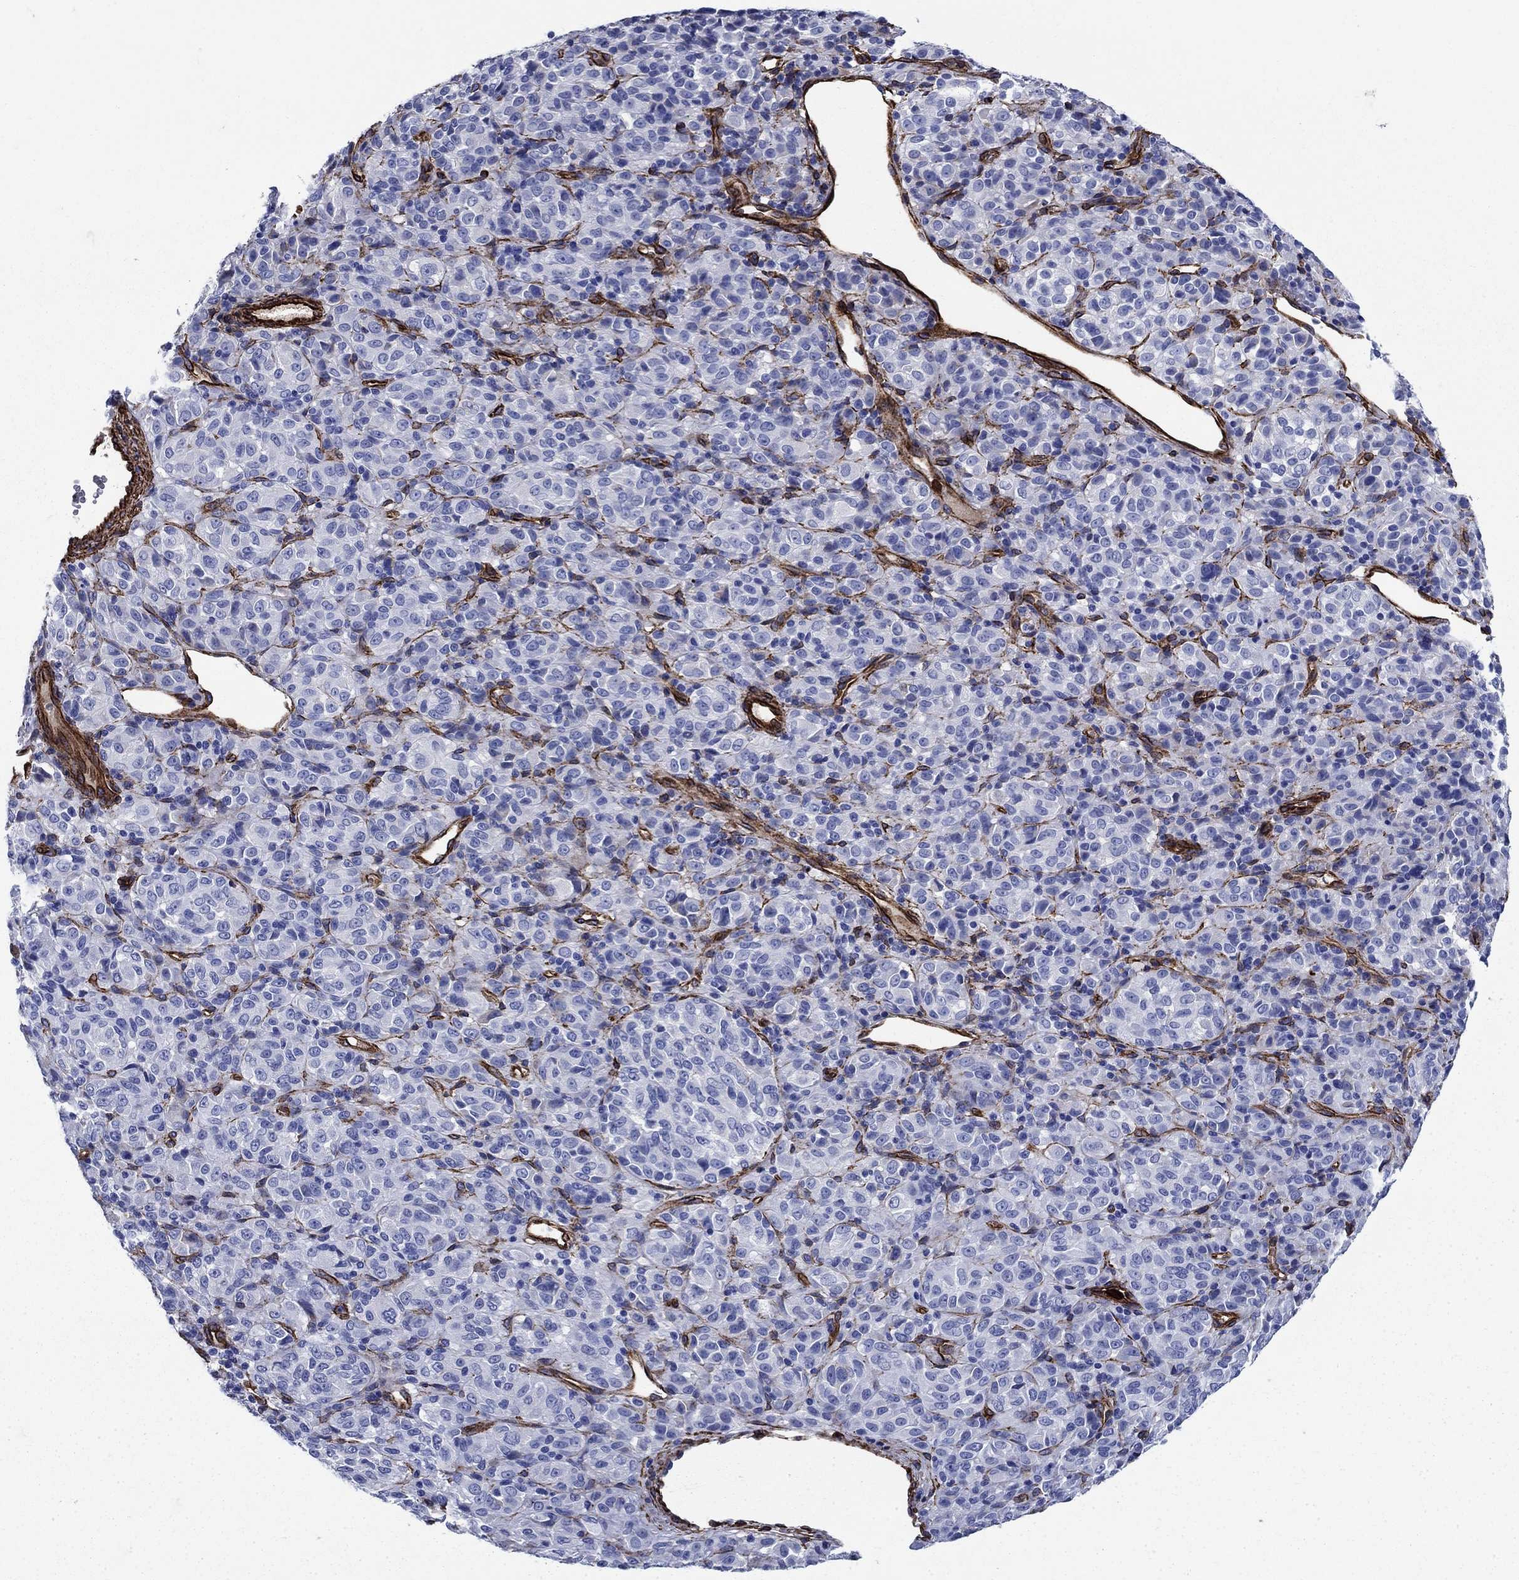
{"staining": {"intensity": "negative", "quantity": "none", "location": "none"}, "tissue": "melanoma", "cell_type": "Tumor cells", "image_type": "cancer", "snomed": [{"axis": "morphology", "description": "Malignant melanoma, Metastatic site"}, {"axis": "topography", "description": "Brain"}], "caption": "Protein analysis of melanoma reveals no significant staining in tumor cells.", "gene": "VTN", "patient": {"sex": "female", "age": 56}}